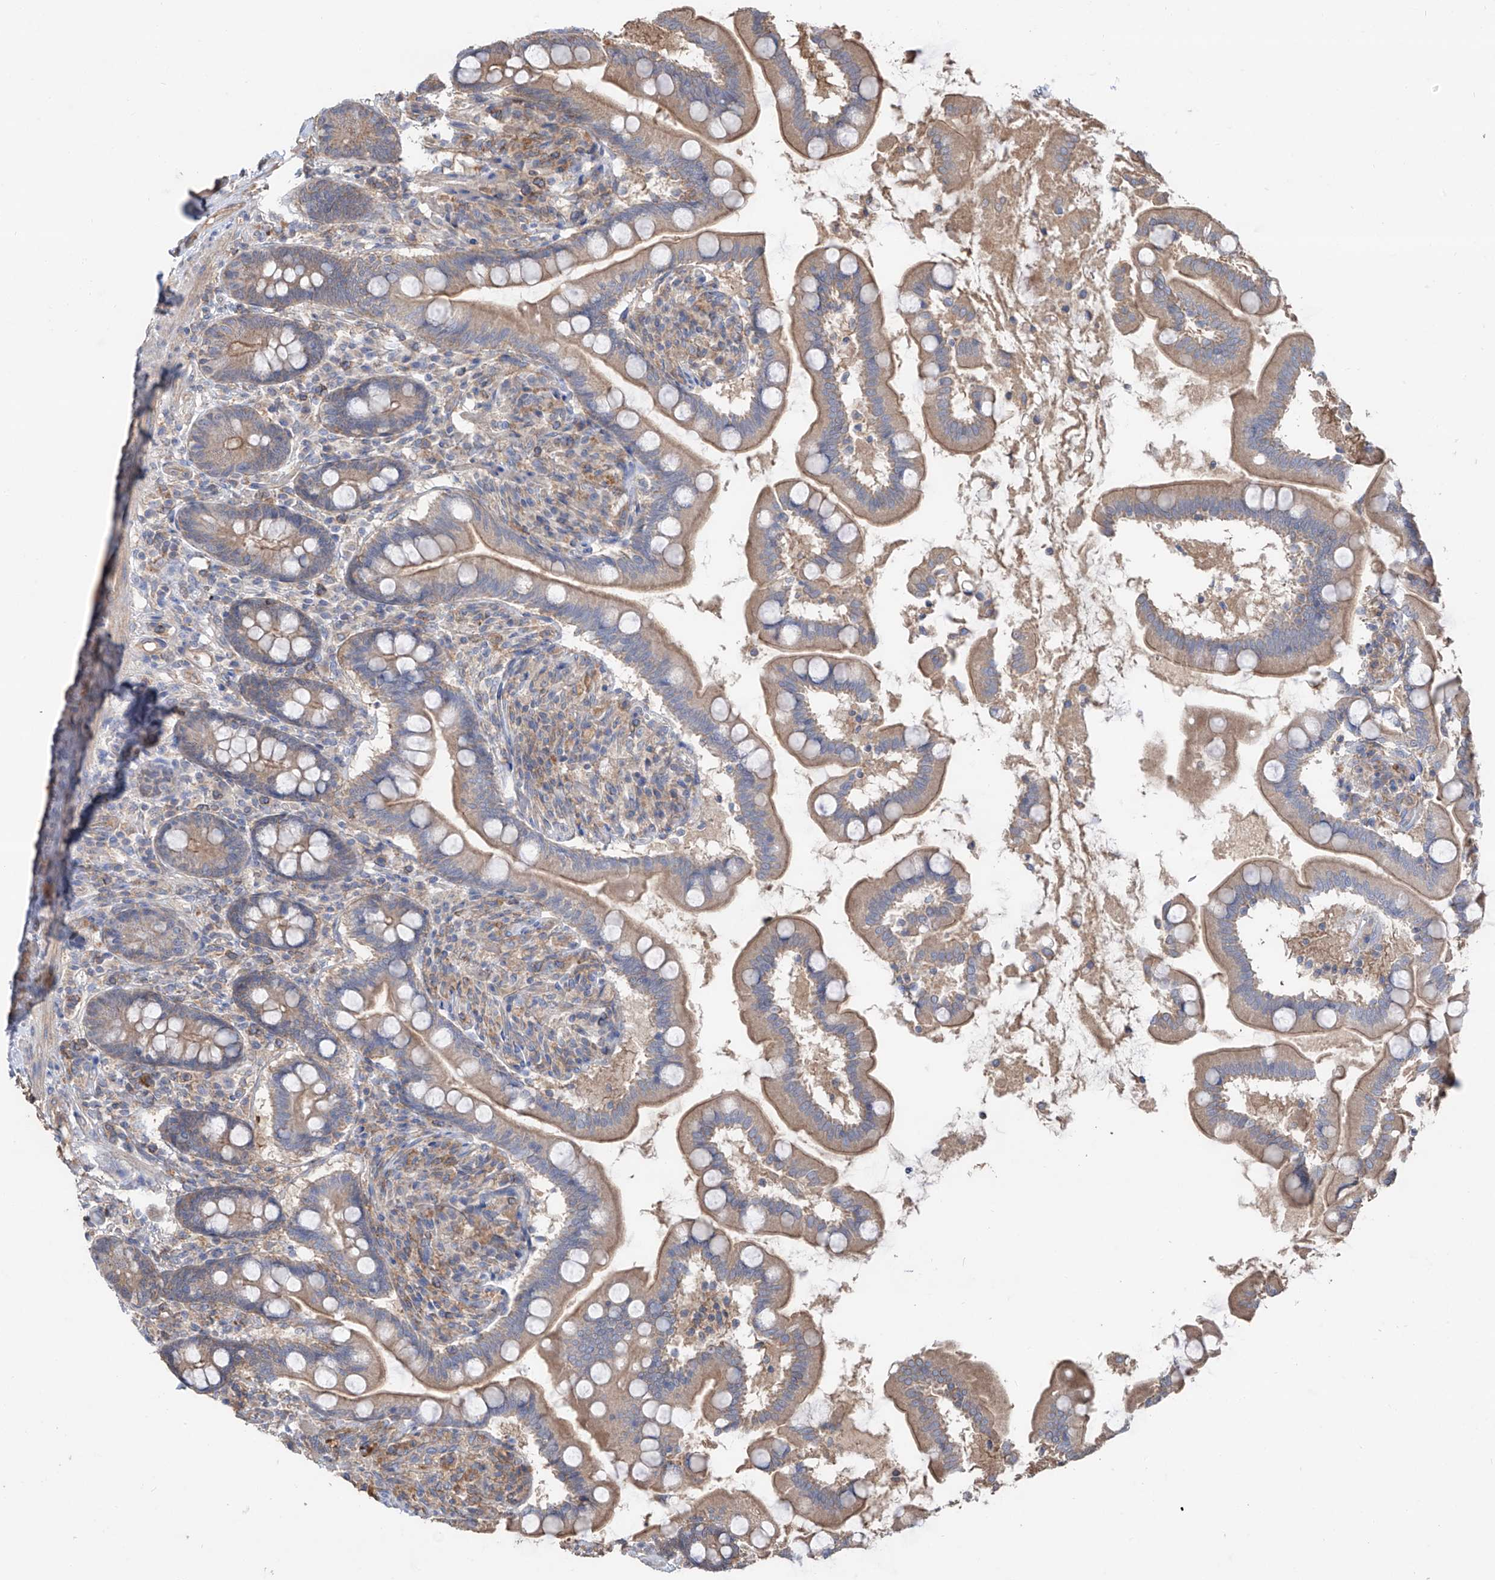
{"staining": {"intensity": "moderate", "quantity": "25%-75%", "location": "cytoplasmic/membranous"}, "tissue": "small intestine", "cell_type": "Glandular cells", "image_type": "normal", "snomed": [{"axis": "morphology", "description": "Normal tissue, NOS"}, {"axis": "topography", "description": "Small intestine"}], "caption": "Small intestine stained for a protein (brown) shows moderate cytoplasmic/membranous positive staining in about 25%-75% of glandular cells.", "gene": "EDN1", "patient": {"sex": "female", "age": 64}}